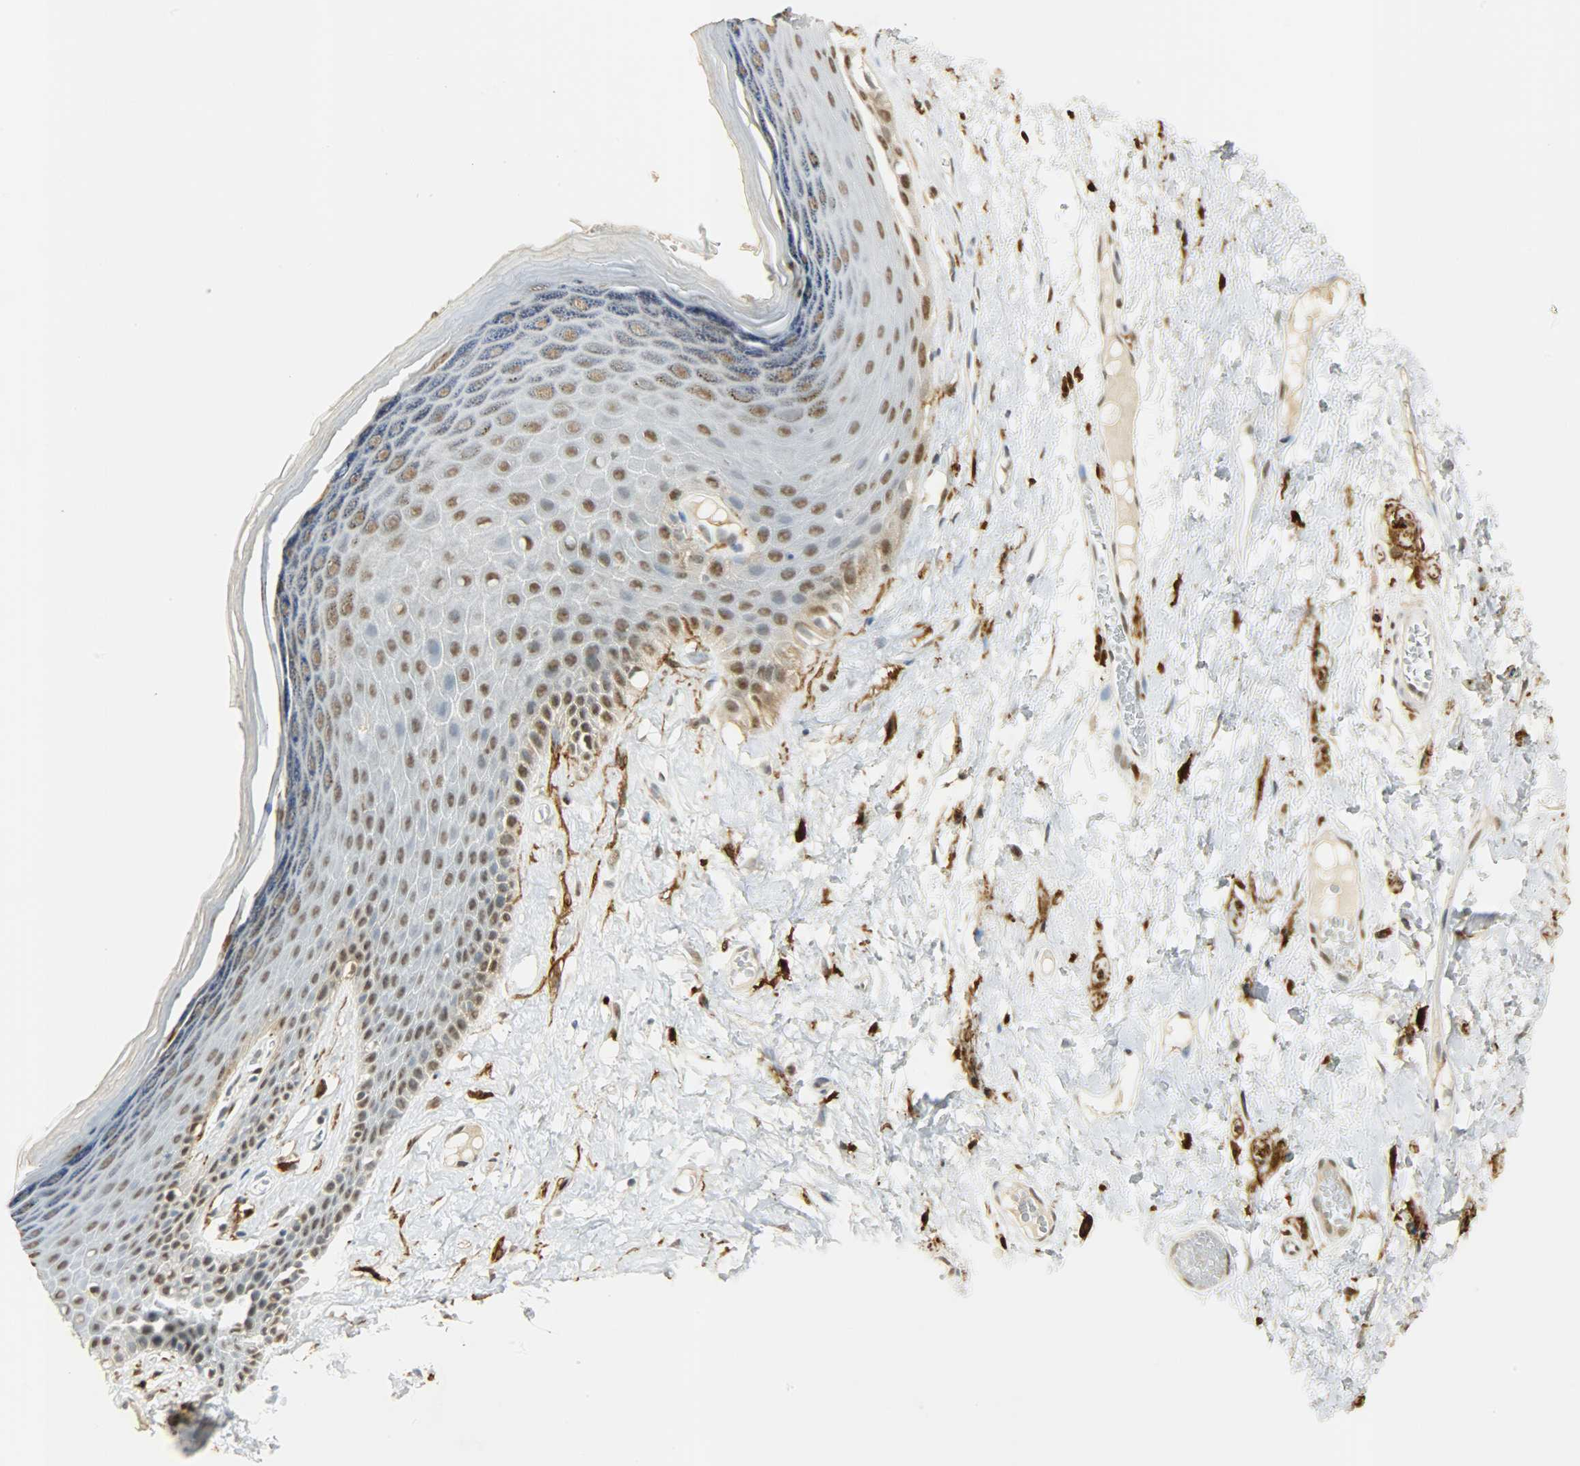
{"staining": {"intensity": "strong", "quantity": ">75%", "location": "nuclear"}, "tissue": "skin", "cell_type": "Epidermal cells", "image_type": "normal", "snomed": [{"axis": "morphology", "description": "Normal tissue, NOS"}, {"axis": "morphology", "description": "Inflammation, NOS"}, {"axis": "topography", "description": "Vulva"}], "caption": "Protein expression analysis of unremarkable human skin reveals strong nuclear expression in about >75% of epidermal cells. The protein of interest is stained brown, and the nuclei are stained in blue (DAB IHC with brightfield microscopy, high magnification).", "gene": "NGFR", "patient": {"sex": "female", "age": 84}}